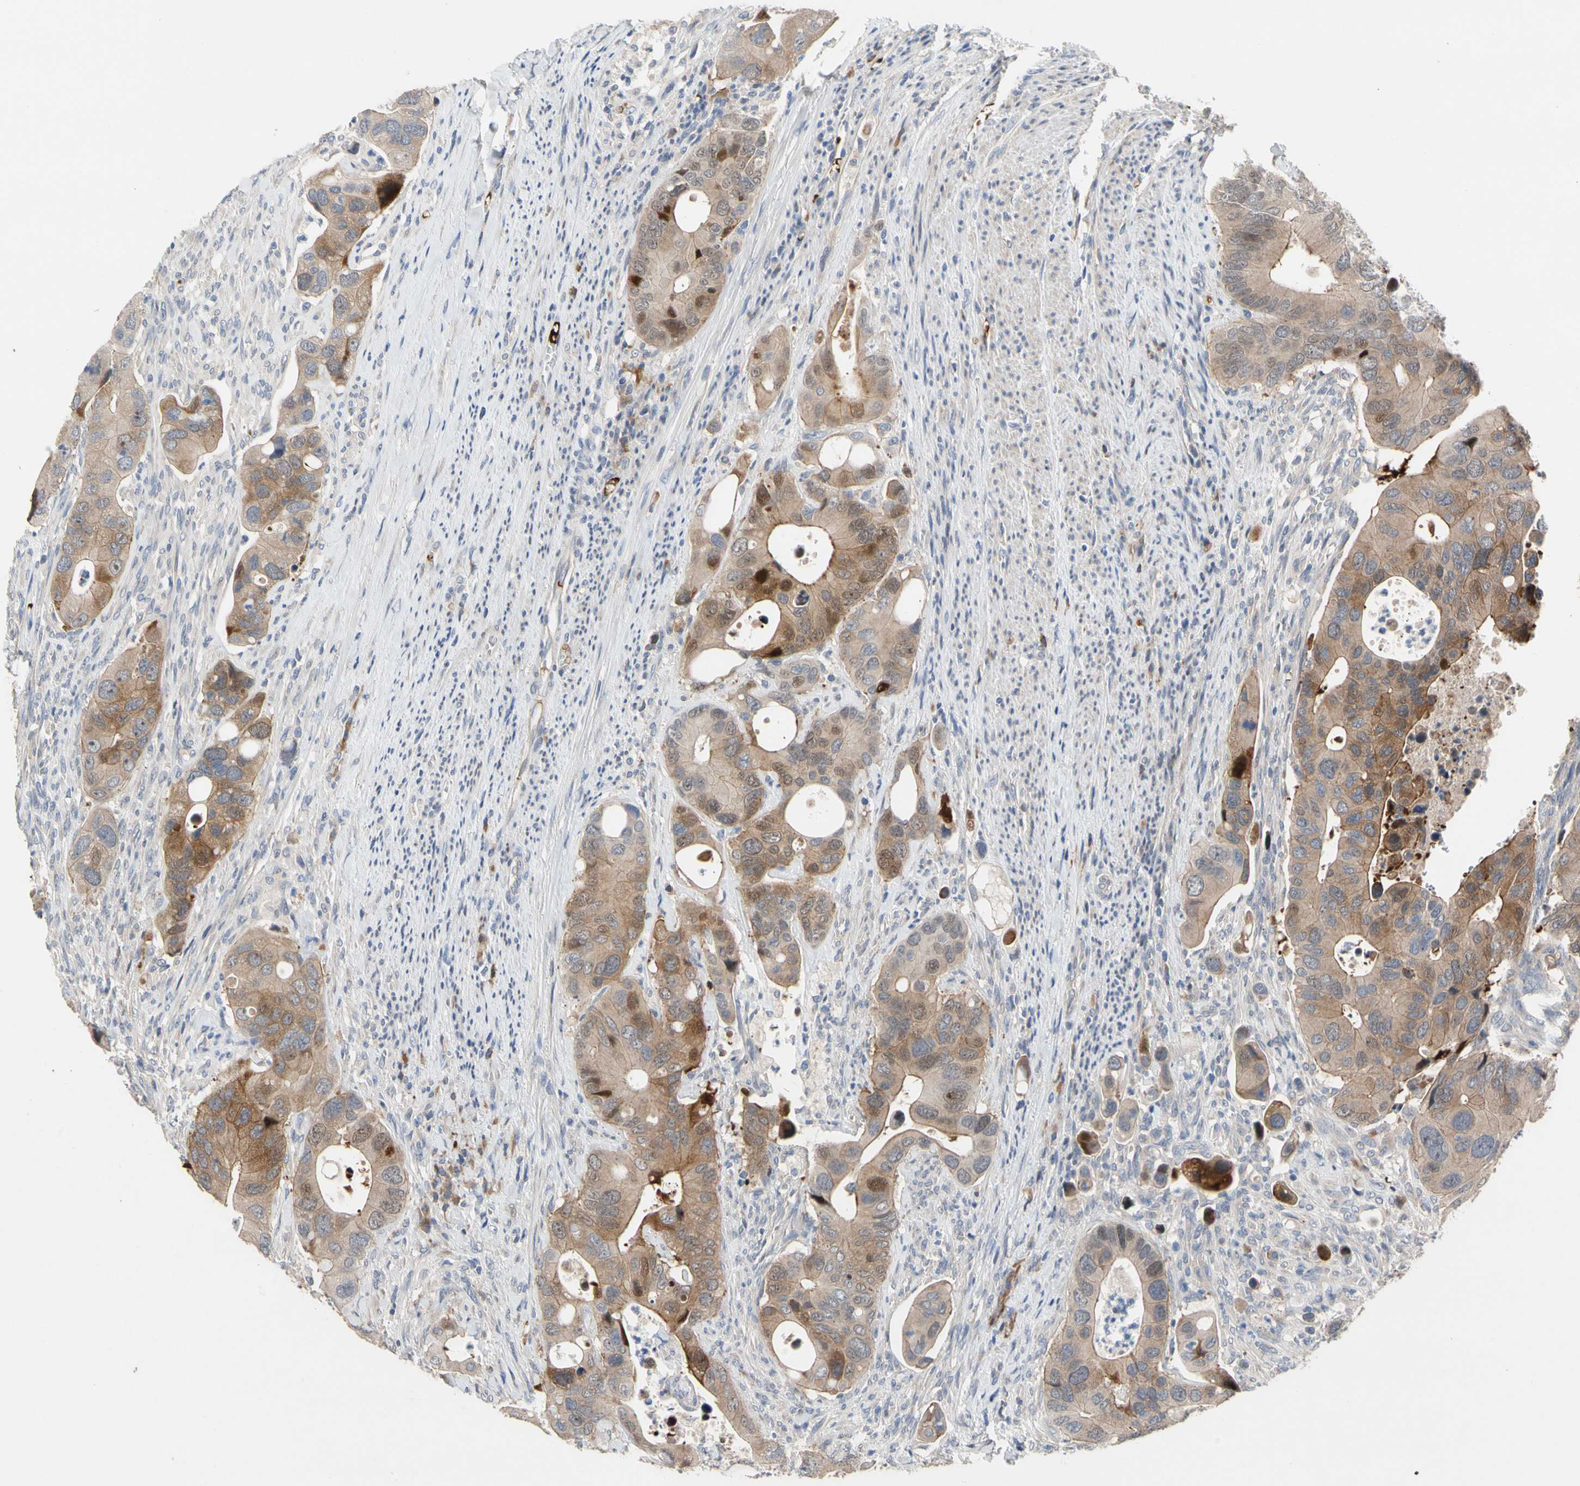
{"staining": {"intensity": "moderate", "quantity": ">75%", "location": "cytoplasmic/membranous,nuclear"}, "tissue": "colorectal cancer", "cell_type": "Tumor cells", "image_type": "cancer", "snomed": [{"axis": "morphology", "description": "Adenocarcinoma, NOS"}, {"axis": "topography", "description": "Rectum"}], "caption": "Human colorectal adenocarcinoma stained with a protein marker demonstrates moderate staining in tumor cells.", "gene": "HMGCR", "patient": {"sex": "female", "age": 57}}